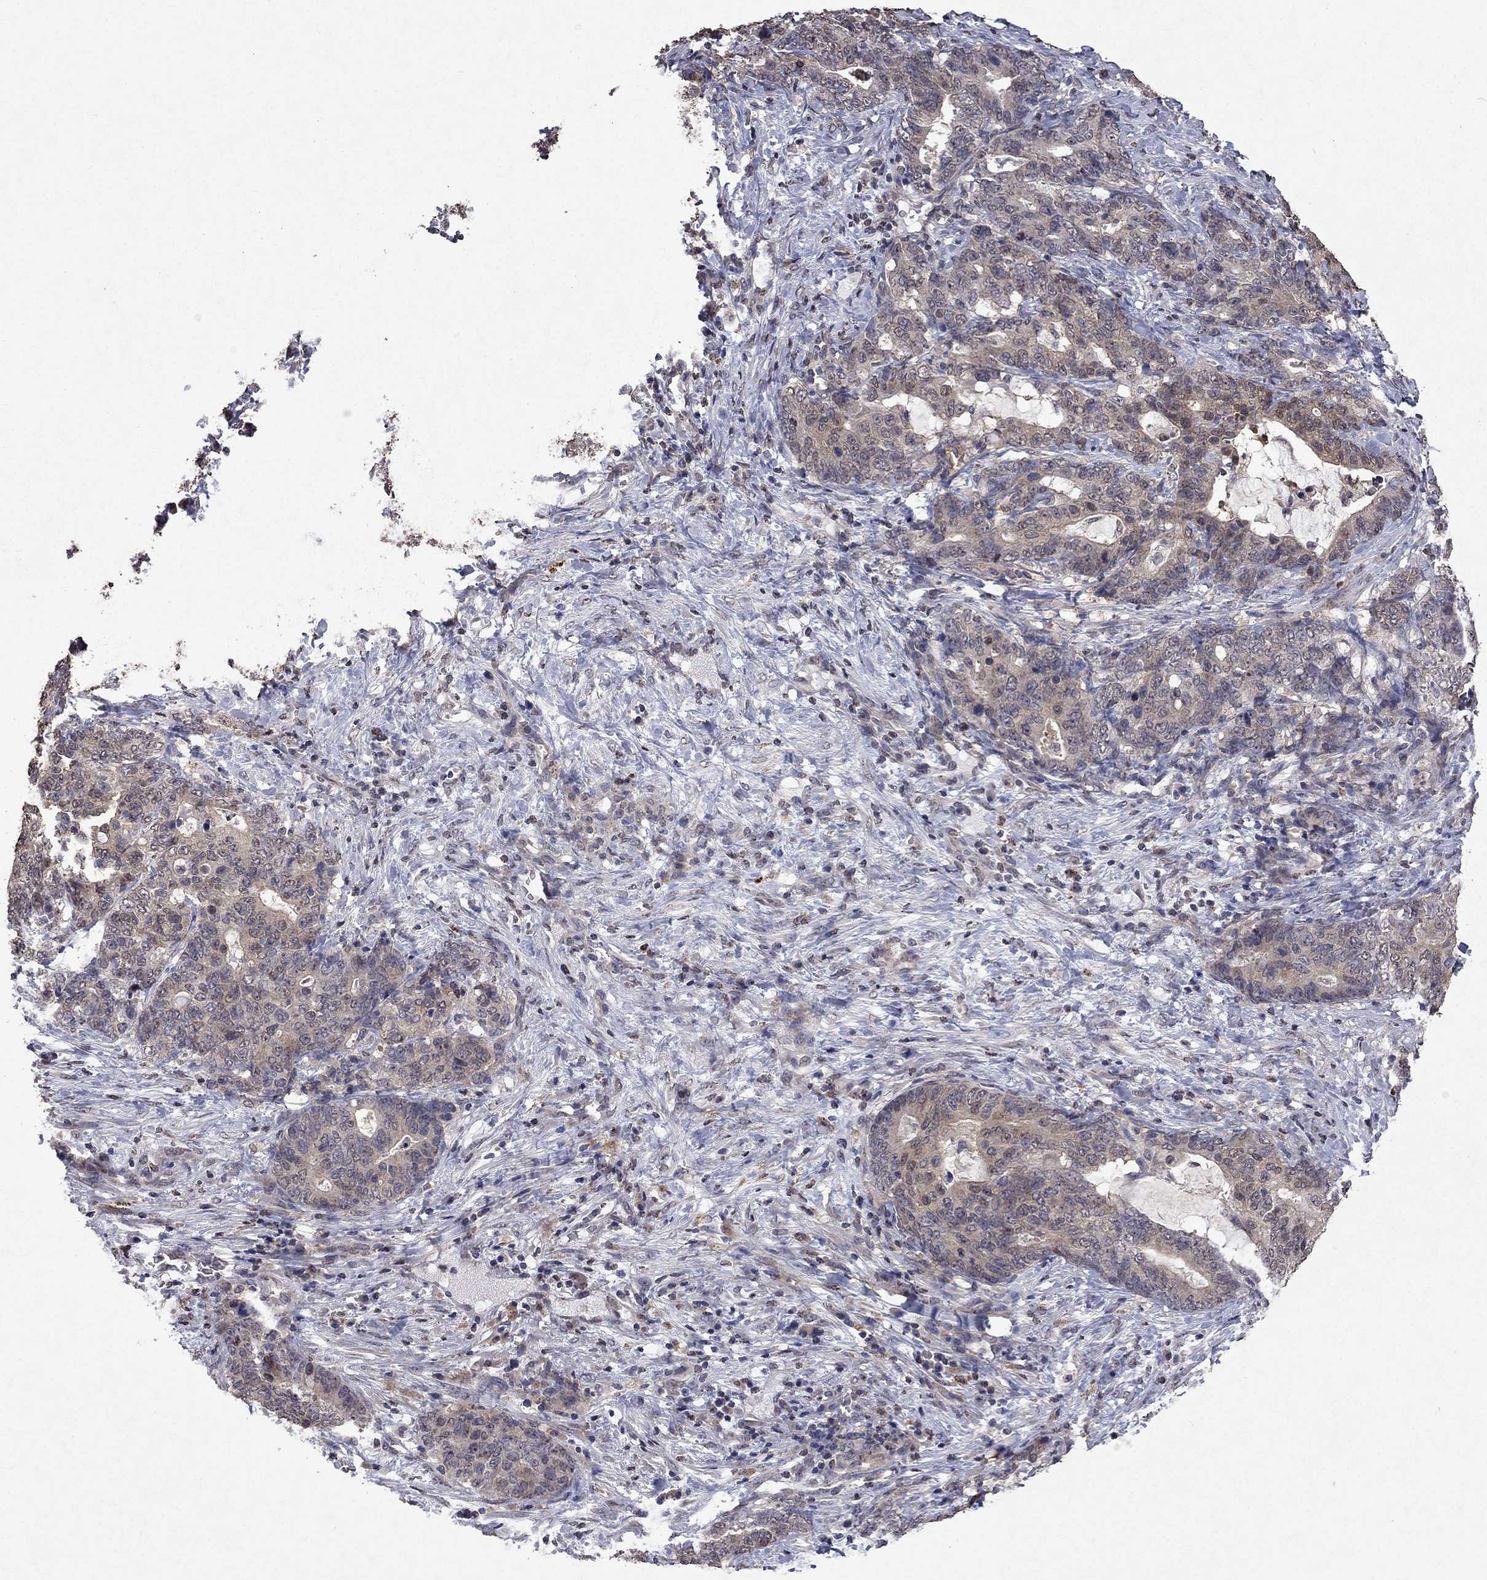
{"staining": {"intensity": "weak", "quantity": ">75%", "location": "cytoplasmic/membranous"}, "tissue": "stomach cancer", "cell_type": "Tumor cells", "image_type": "cancer", "snomed": [{"axis": "morphology", "description": "Normal tissue, NOS"}, {"axis": "morphology", "description": "Adenocarcinoma, NOS"}, {"axis": "topography", "description": "Stomach"}], "caption": "An IHC micrograph of tumor tissue is shown. Protein staining in brown highlights weak cytoplasmic/membranous positivity in stomach adenocarcinoma within tumor cells.", "gene": "TTC38", "patient": {"sex": "female", "age": 64}}